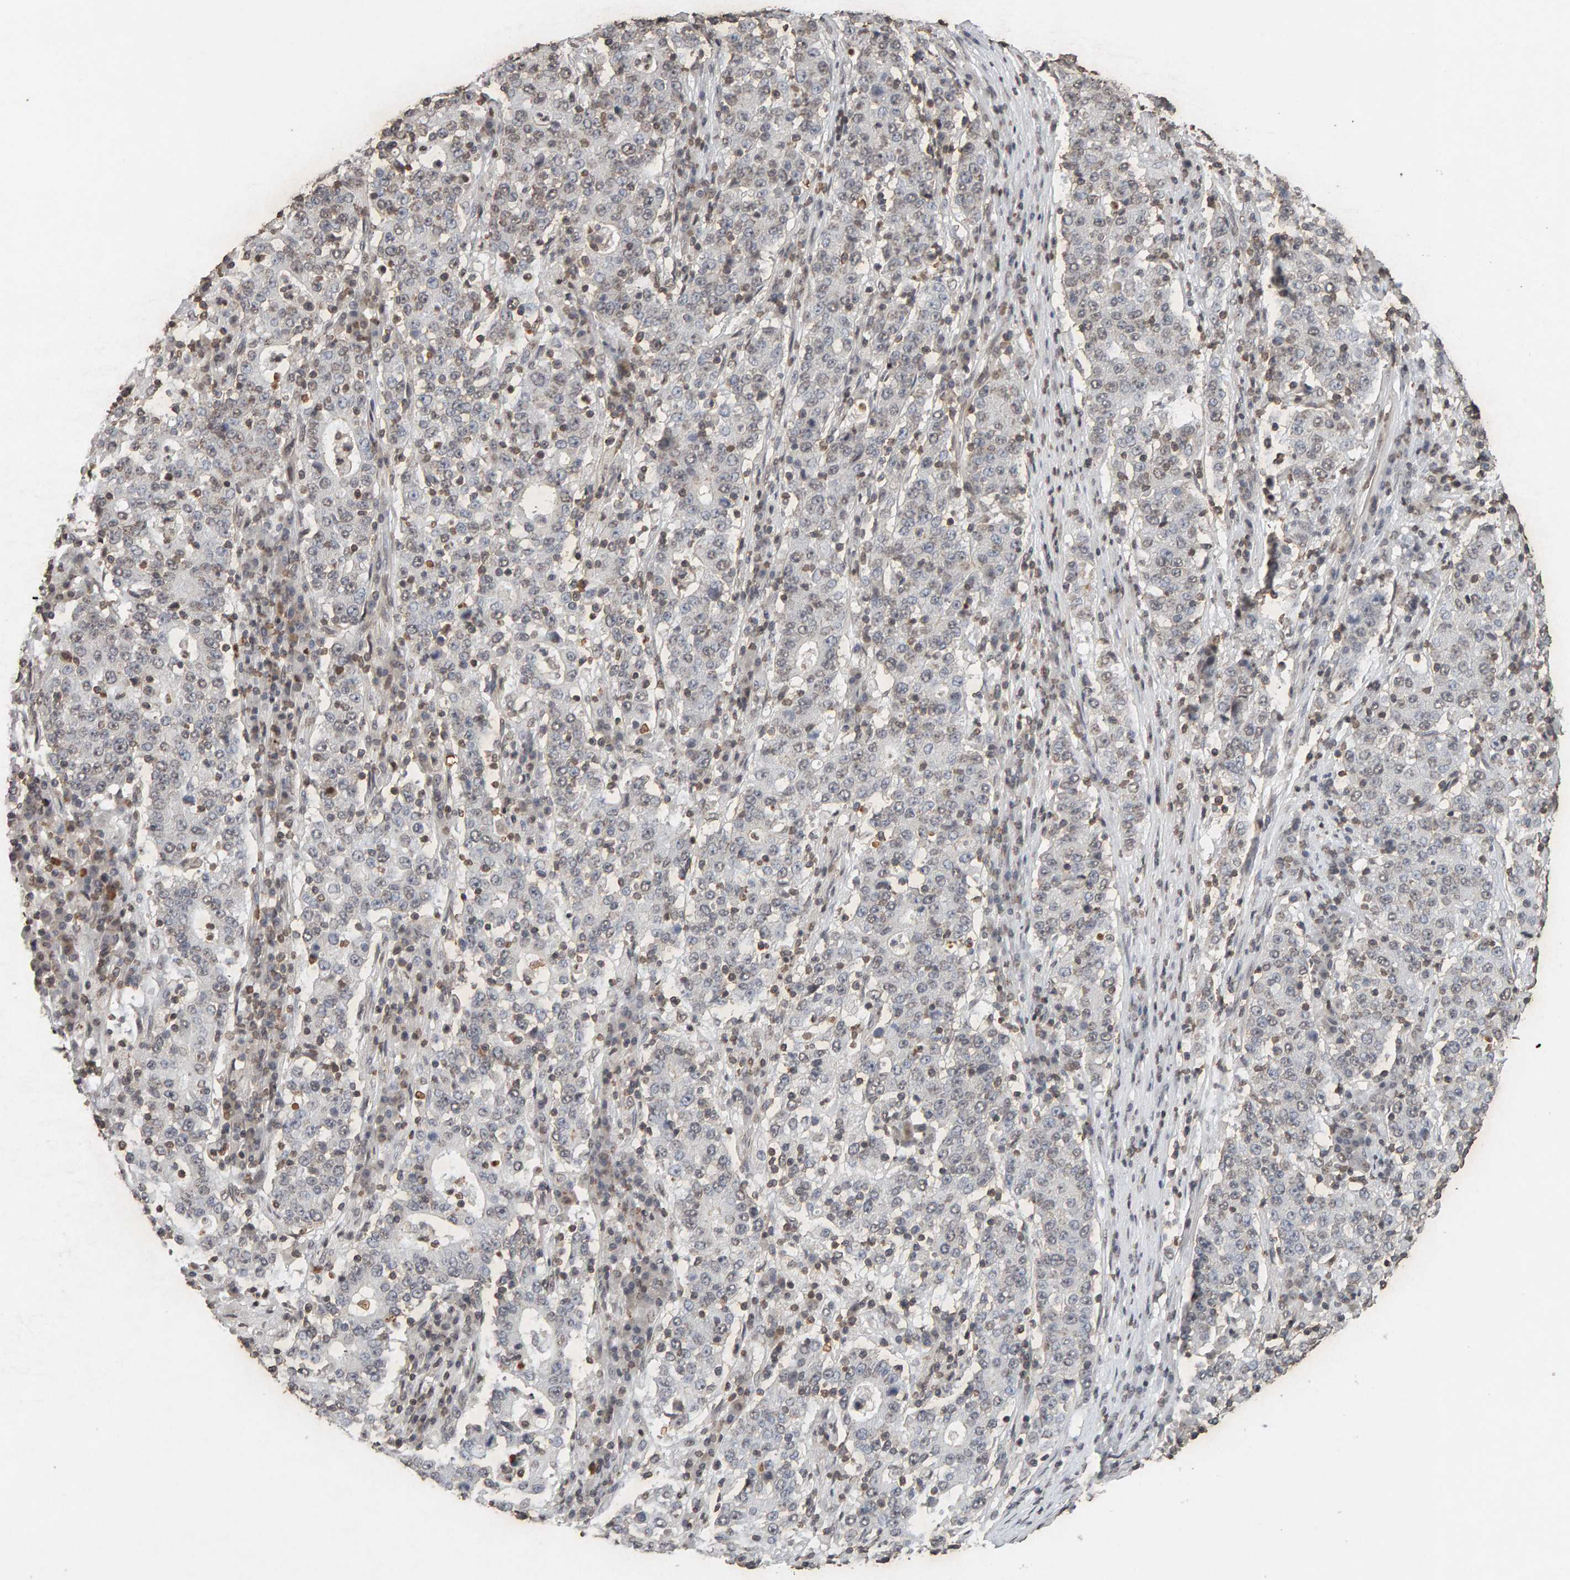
{"staining": {"intensity": "weak", "quantity": "<25%", "location": "nuclear"}, "tissue": "stomach cancer", "cell_type": "Tumor cells", "image_type": "cancer", "snomed": [{"axis": "morphology", "description": "Adenocarcinoma, NOS"}, {"axis": "topography", "description": "Stomach"}], "caption": "High magnification brightfield microscopy of stomach cancer (adenocarcinoma) stained with DAB (3,3'-diaminobenzidine) (brown) and counterstained with hematoxylin (blue): tumor cells show no significant positivity.", "gene": "DNAJB5", "patient": {"sex": "male", "age": 59}}